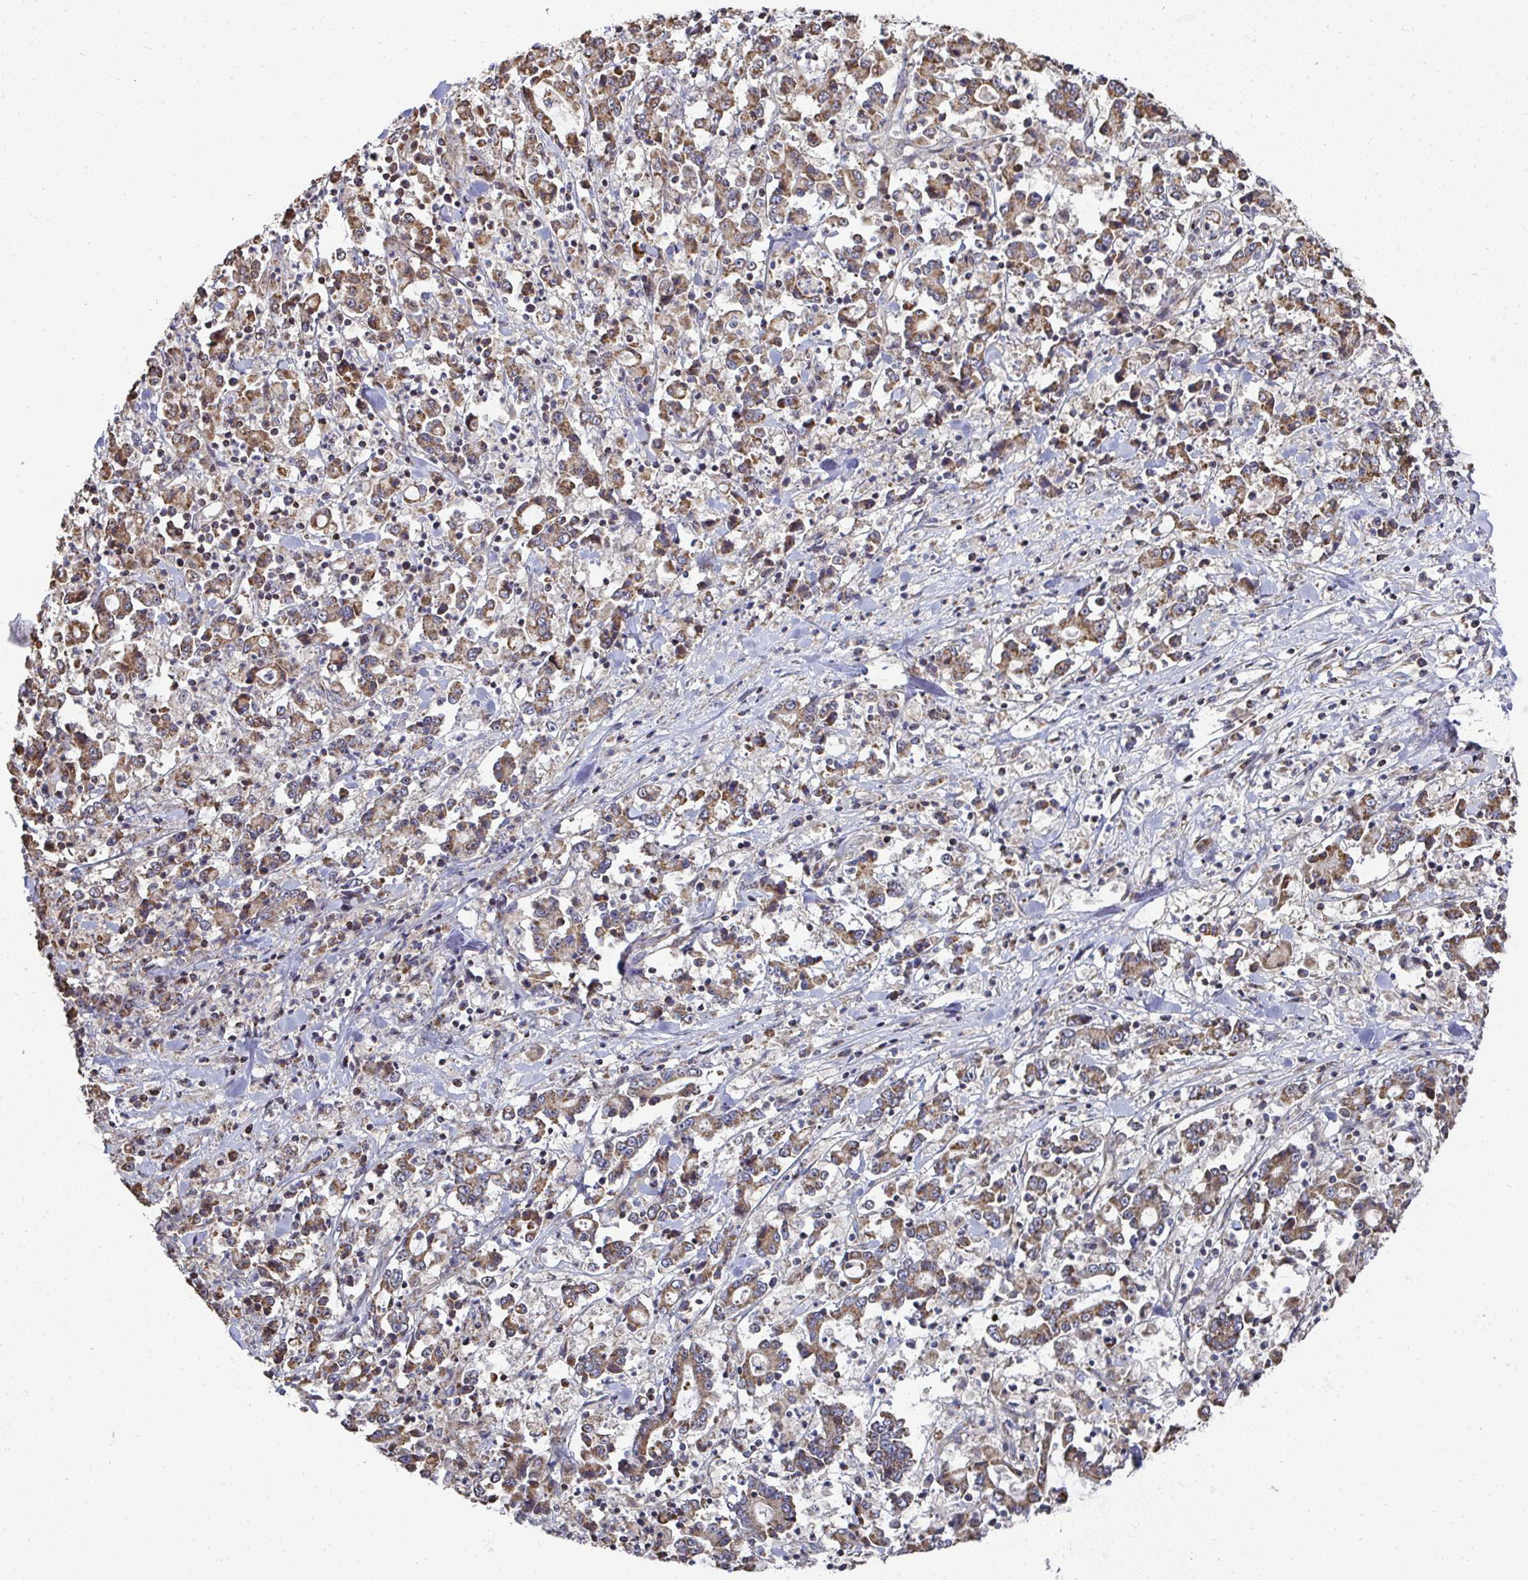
{"staining": {"intensity": "moderate", "quantity": ">75%", "location": "cytoplasmic/membranous"}, "tissue": "stomach cancer", "cell_type": "Tumor cells", "image_type": "cancer", "snomed": [{"axis": "morphology", "description": "Adenocarcinoma, NOS"}, {"axis": "topography", "description": "Stomach, upper"}], "caption": "Protein staining exhibits moderate cytoplasmic/membranous positivity in about >75% of tumor cells in stomach adenocarcinoma. Using DAB (brown) and hematoxylin (blue) stains, captured at high magnification using brightfield microscopy.", "gene": "AGTPBP1", "patient": {"sex": "male", "age": 68}}